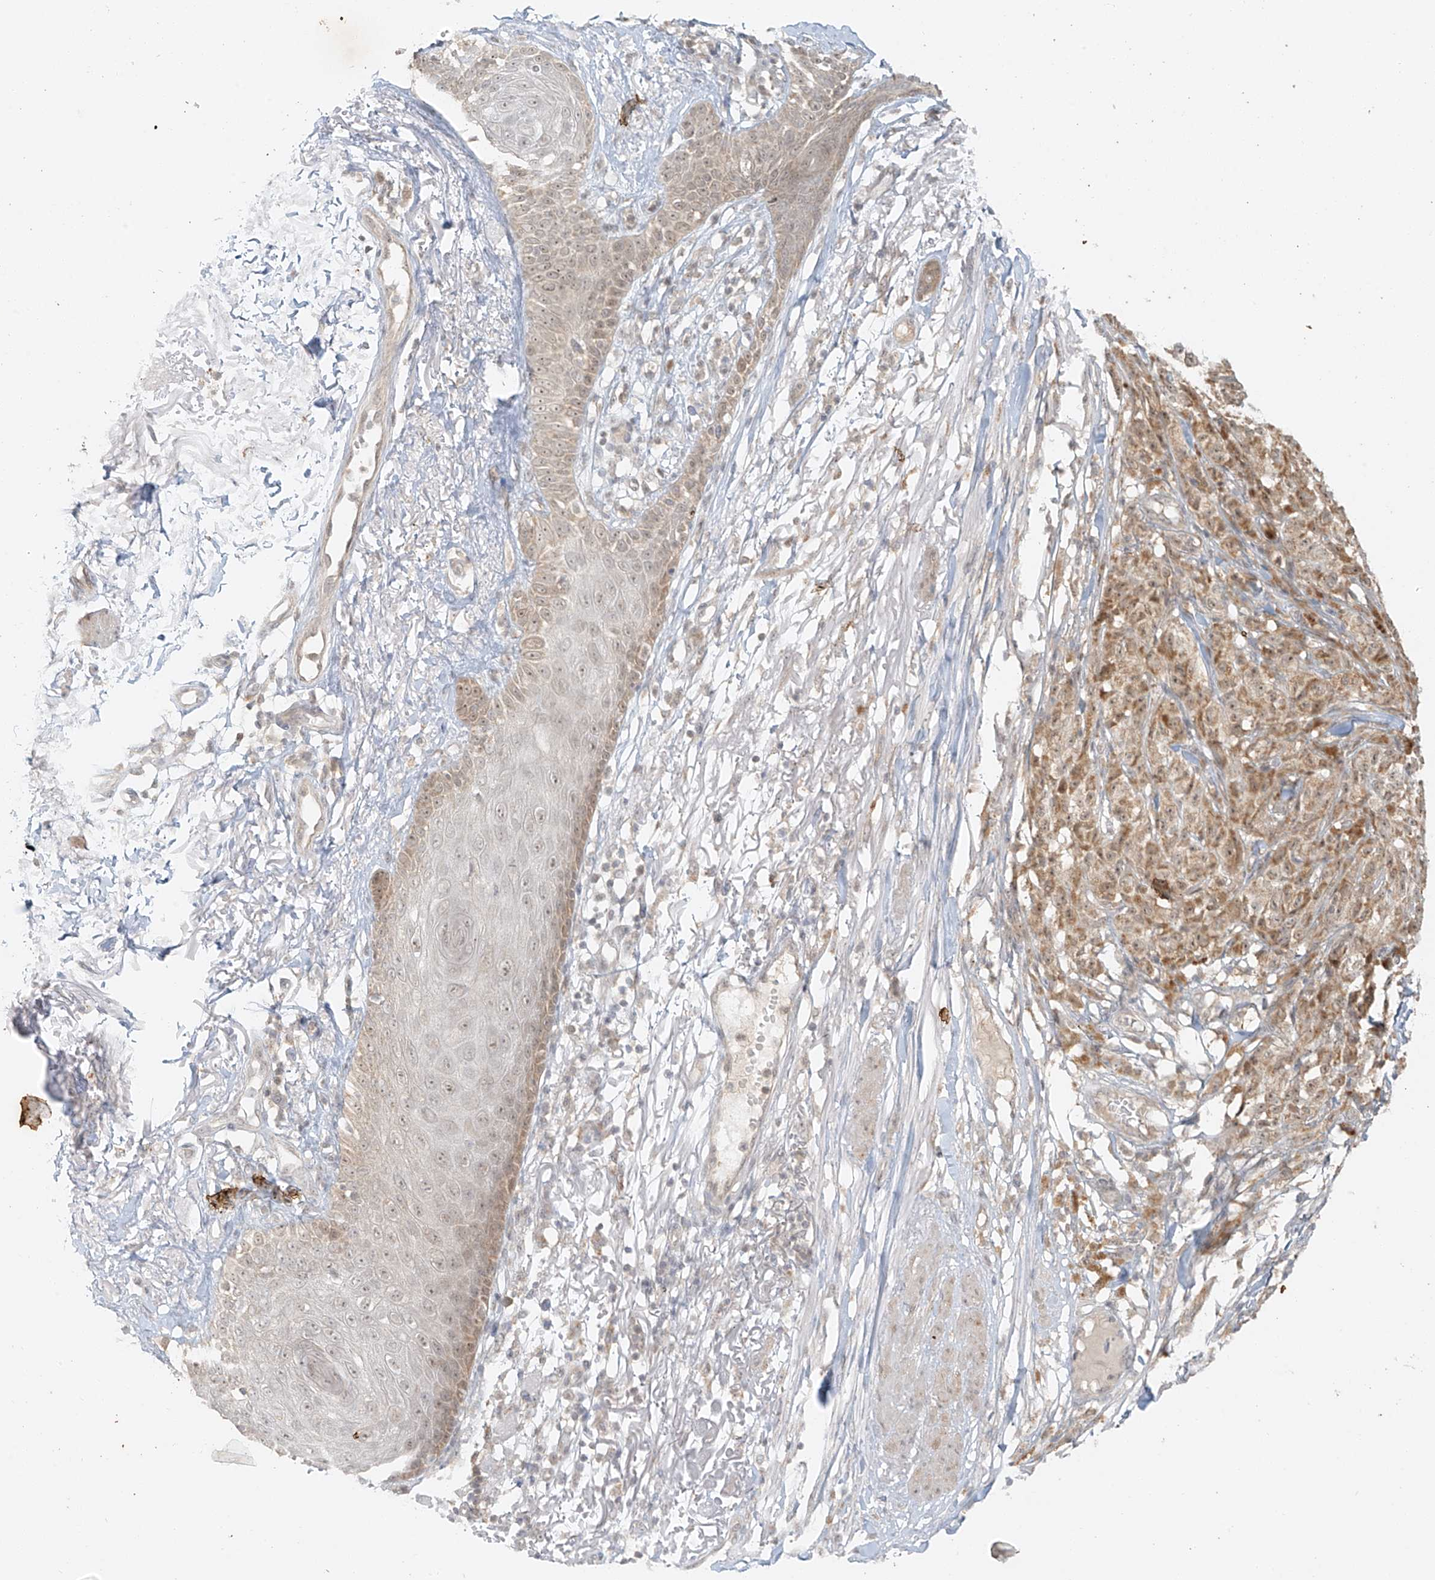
{"staining": {"intensity": "moderate", "quantity": ">75%", "location": "cytoplasmic/membranous"}, "tissue": "melanoma", "cell_type": "Tumor cells", "image_type": "cancer", "snomed": [{"axis": "morphology", "description": "Malignant melanoma, NOS"}, {"axis": "topography", "description": "Skin"}], "caption": "Malignant melanoma stained with a protein marker reveals moderate staining in tumor cells.", "gene": "MIPEP", "patient": {"sex": "female", "age": 82}}